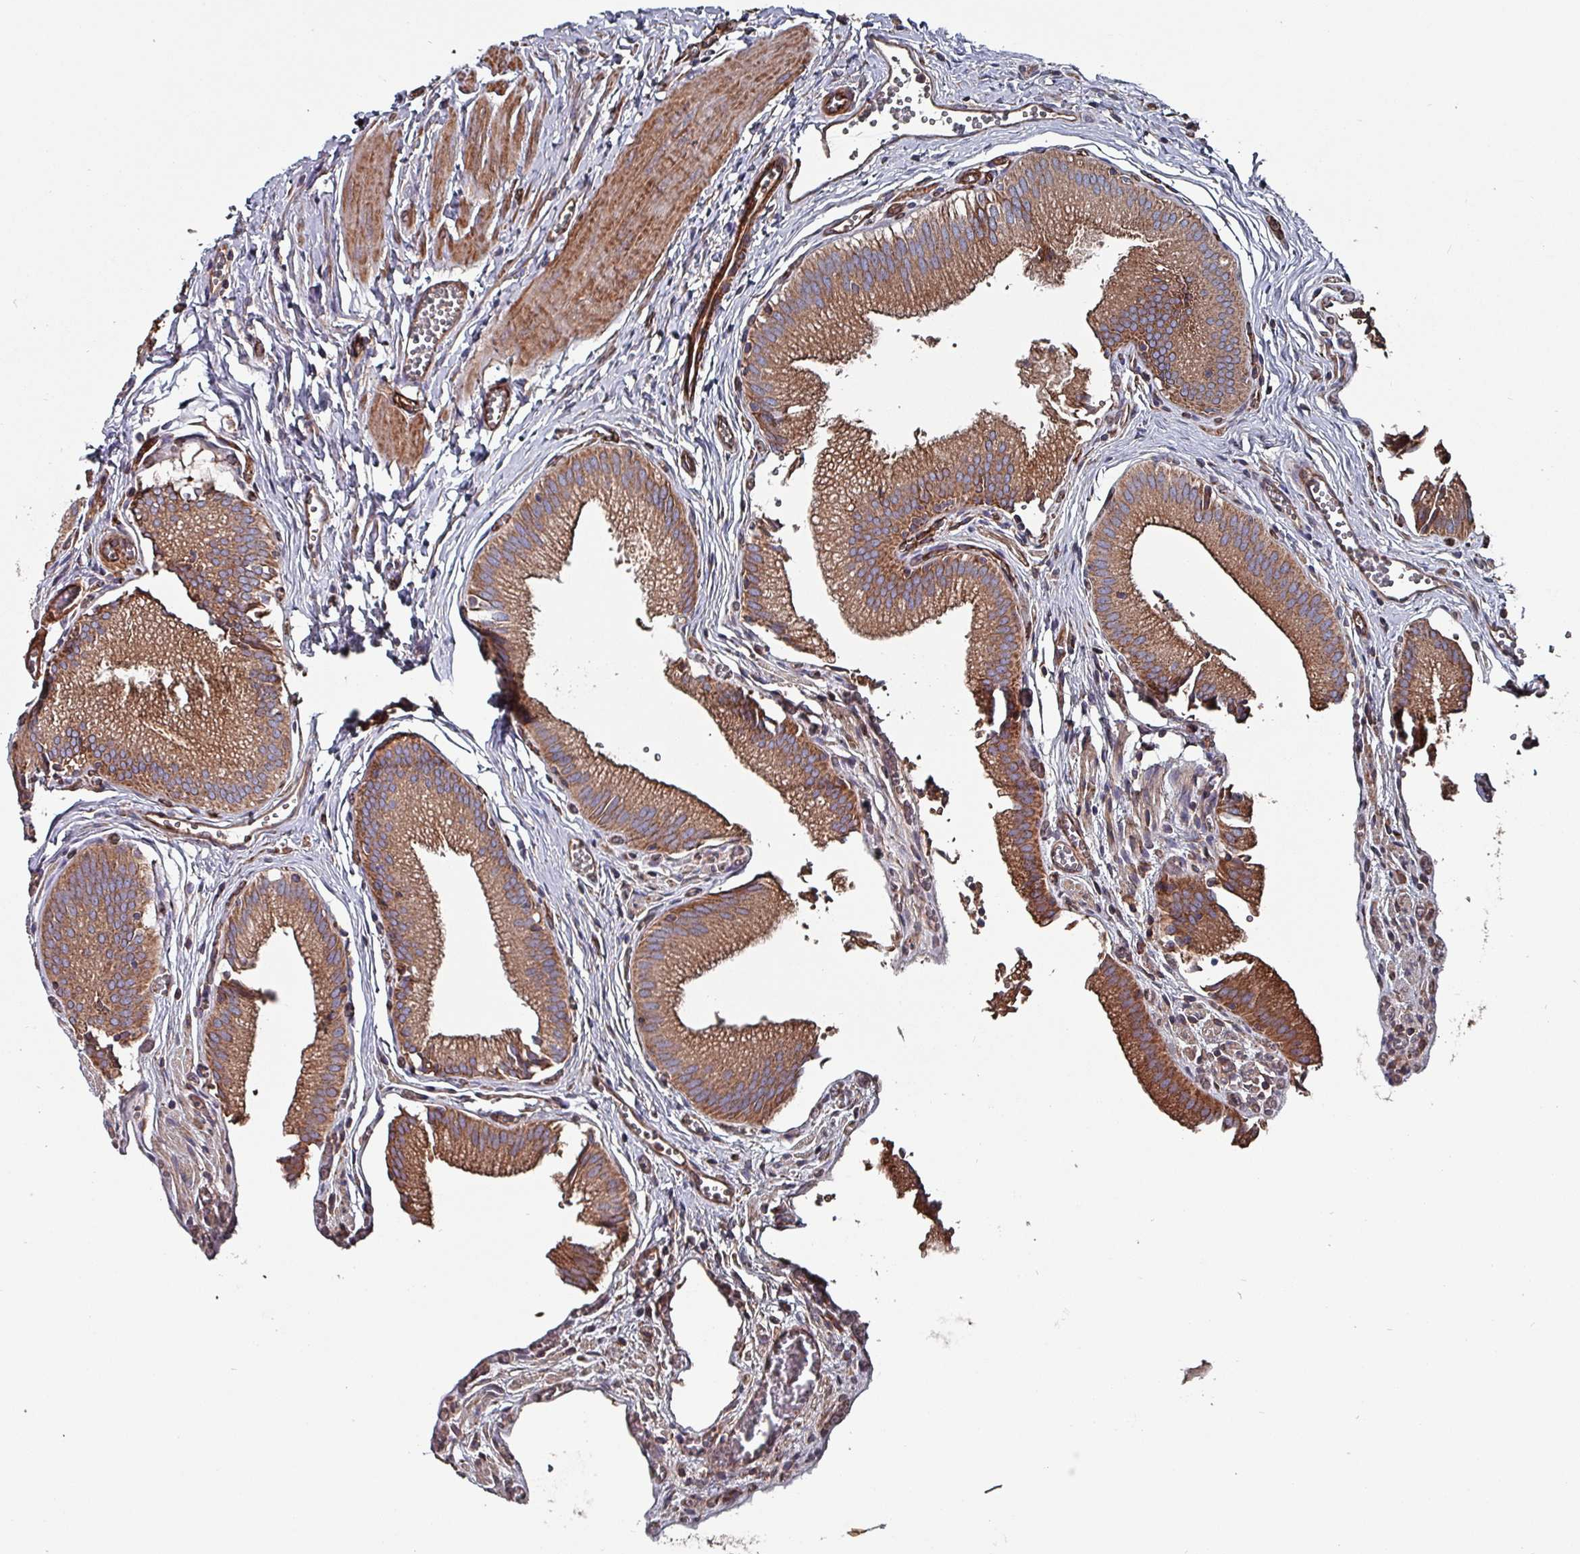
{"staining": {"intensity": "strong", "quantity": ">75%", "location": "cytoplasmic/membranous"}, "tissue": "gallbladder", "cell_type": "Glandular cells", "image_type": "normal", "snomed": [{"axis": "morphology", "description": "Normal tissue, NOS"}, {"axis": "topography", "description": "Gallbladder"}, {"axis": "topography", "description": "Peripheral nerve tissue"}], "caption": "Immunohistochemistry of benign human gallbladder exhibits high levels of strong cytoplasmic/membranous positivity in approximately >75% of glandular cells.", "gene": "ANO10", "patient": {"sex": "male", "age": 17}}